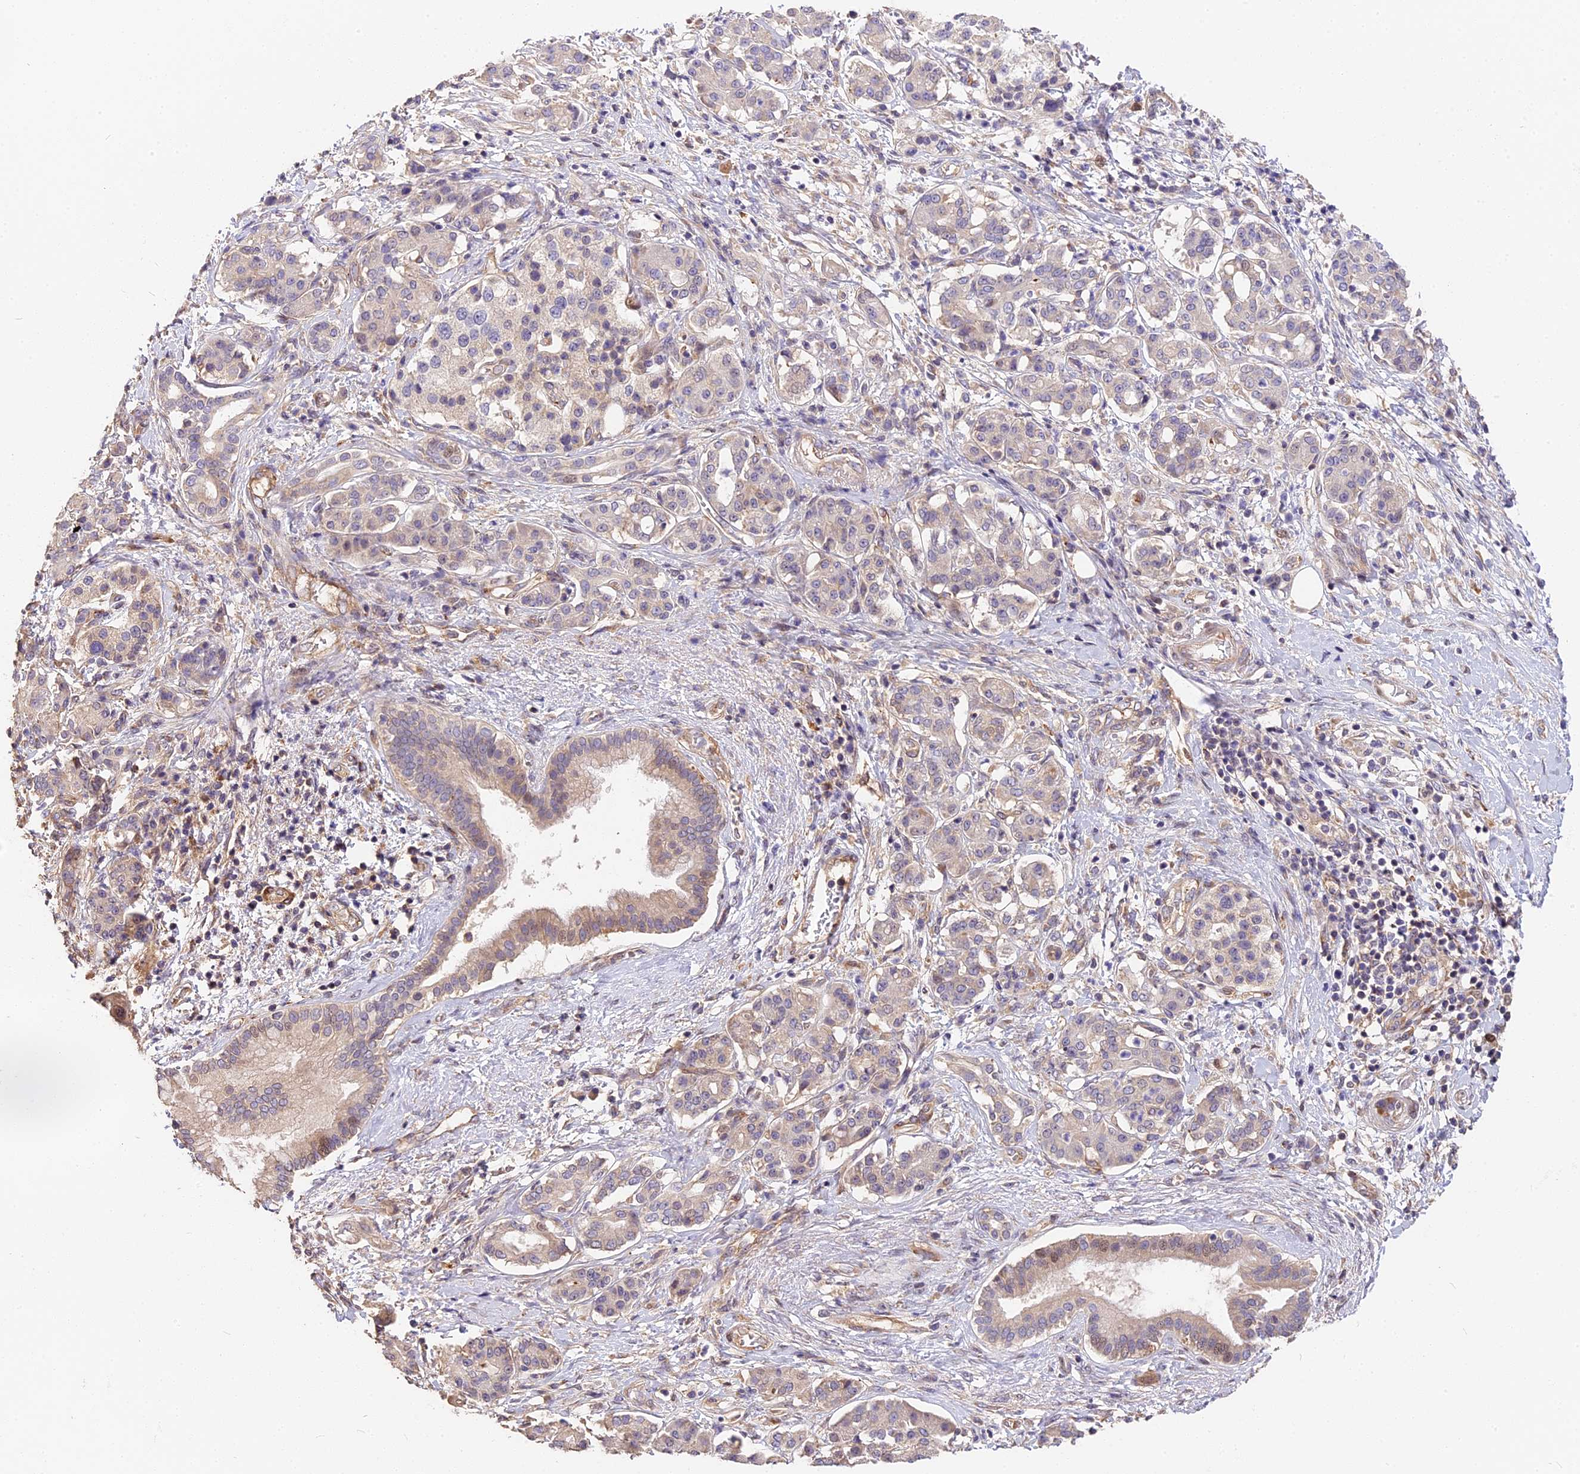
{"staining": {"intensity": "weak", "quantity": "<25%", "location": "nuclear"}, "tissue": "pancreatic cancer", "cell_type": "Tumor cells", "image_type": "cancer", "snomed": [{"axis": "morphology", "description": "Adenocarcinoma, NOS"}, {"axis": "topography", "description": "Pancreas"}], "caption": "Immunohistochemical staining of human pancreatic adenocarcinoma reveals no significant positivity in tumor cells.", "gene": "ARHGAP17", "patient": {"sex": "female", "age": 73}}